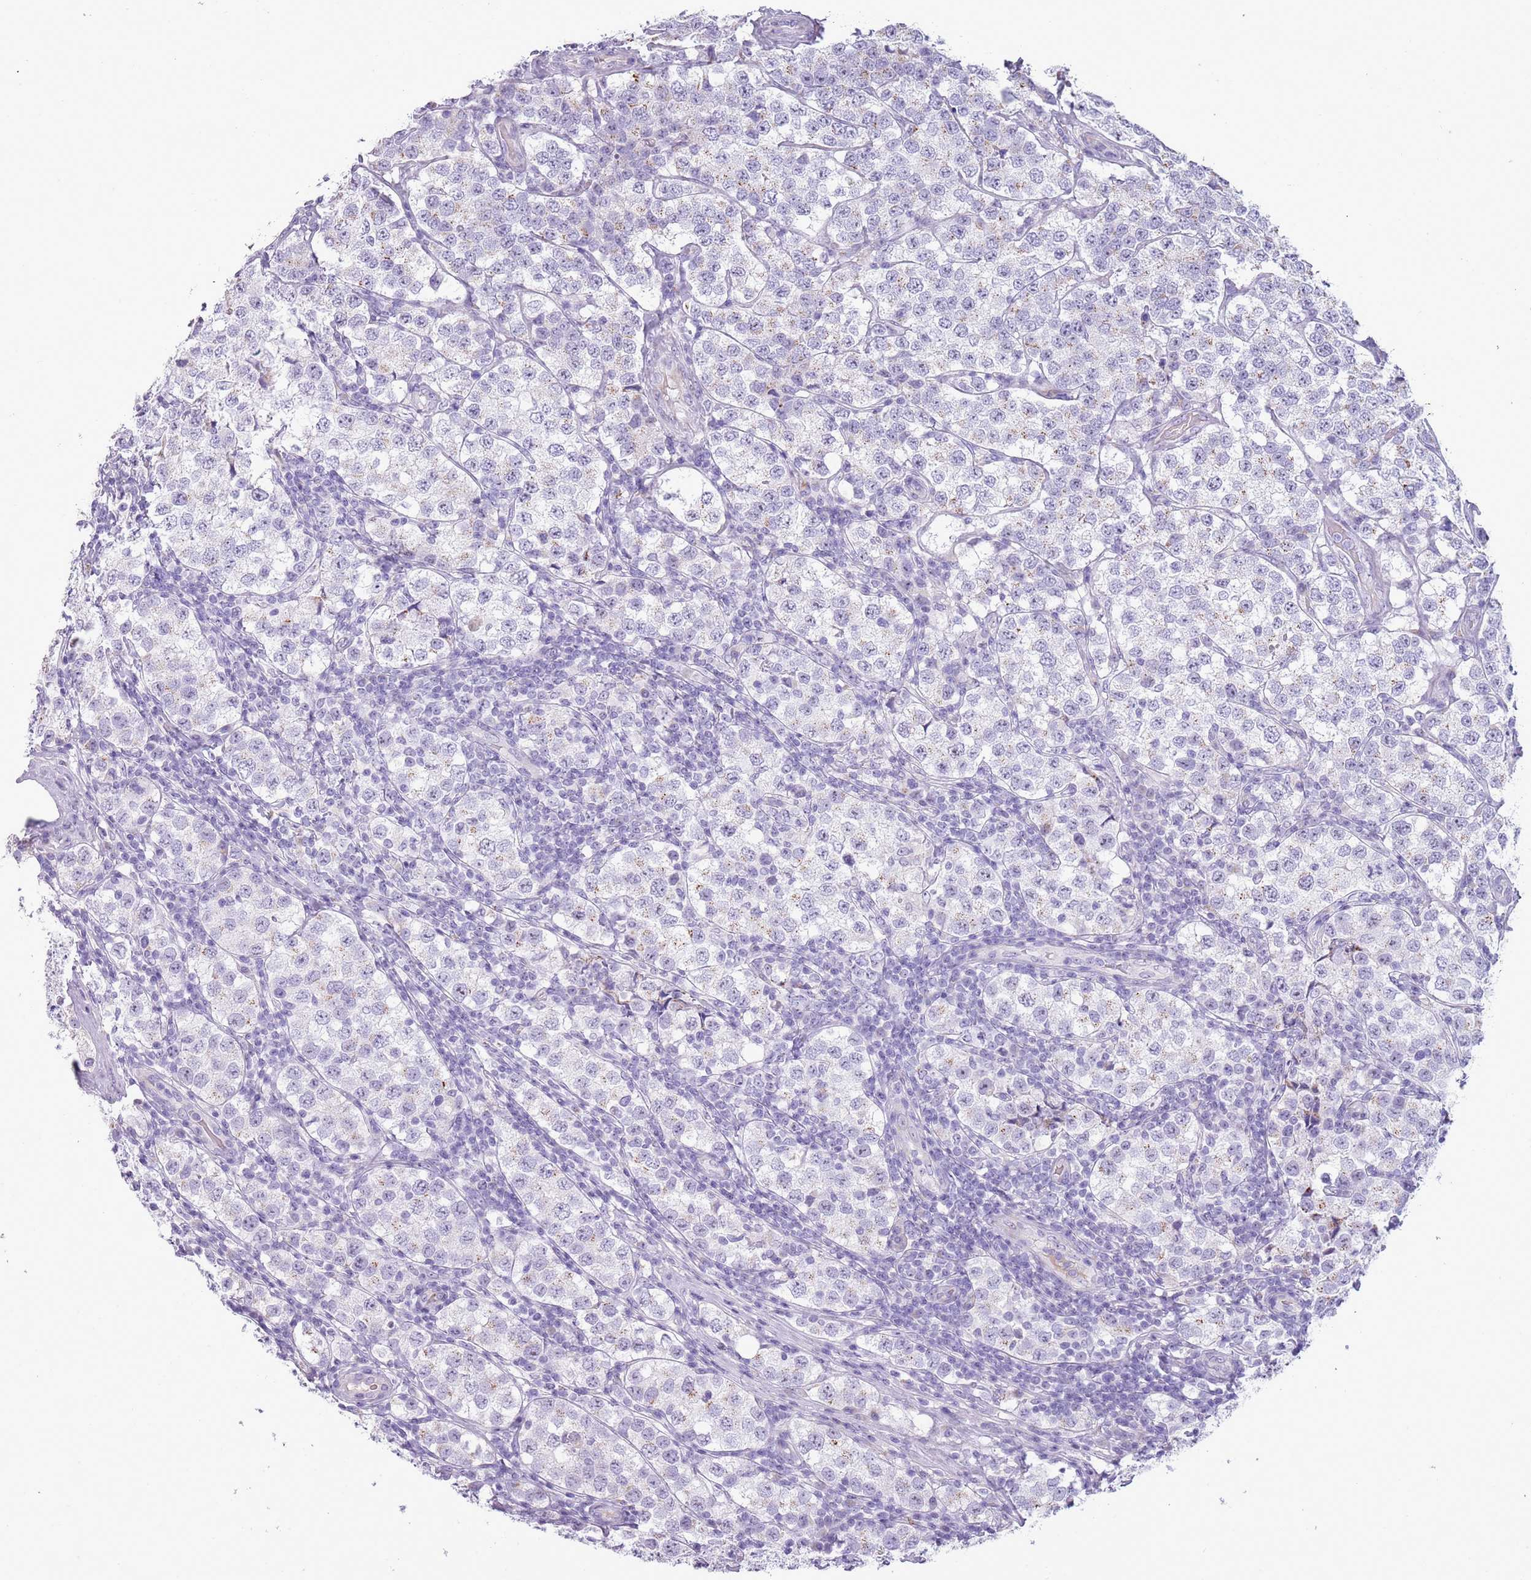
{"staining": {"intensity": "weak", "quantity": "<25%", "location": "cytoplasmic/membranous"}, "tissue": "testis cancer", "cell_type": "Tumor cells", "image_type": "cancer", "snomed": [{"axis": "morphology", "description": "Seminoma, NOS"}, {"axis": "topography", "description": "Testis"}], "caption": "Histopathology image shows no protein positivity in tumor cells of testis cancer (seminoma) tissue. The staining was performed using DAB (3,3'-diaminobenzidine) to visualize the protein expression in brown, while the nuclei were stained in blue with hematoxylin (Magnification: 20x).", "gene": "NBPF6", "patient": {"sex": "male", "age": 34}}